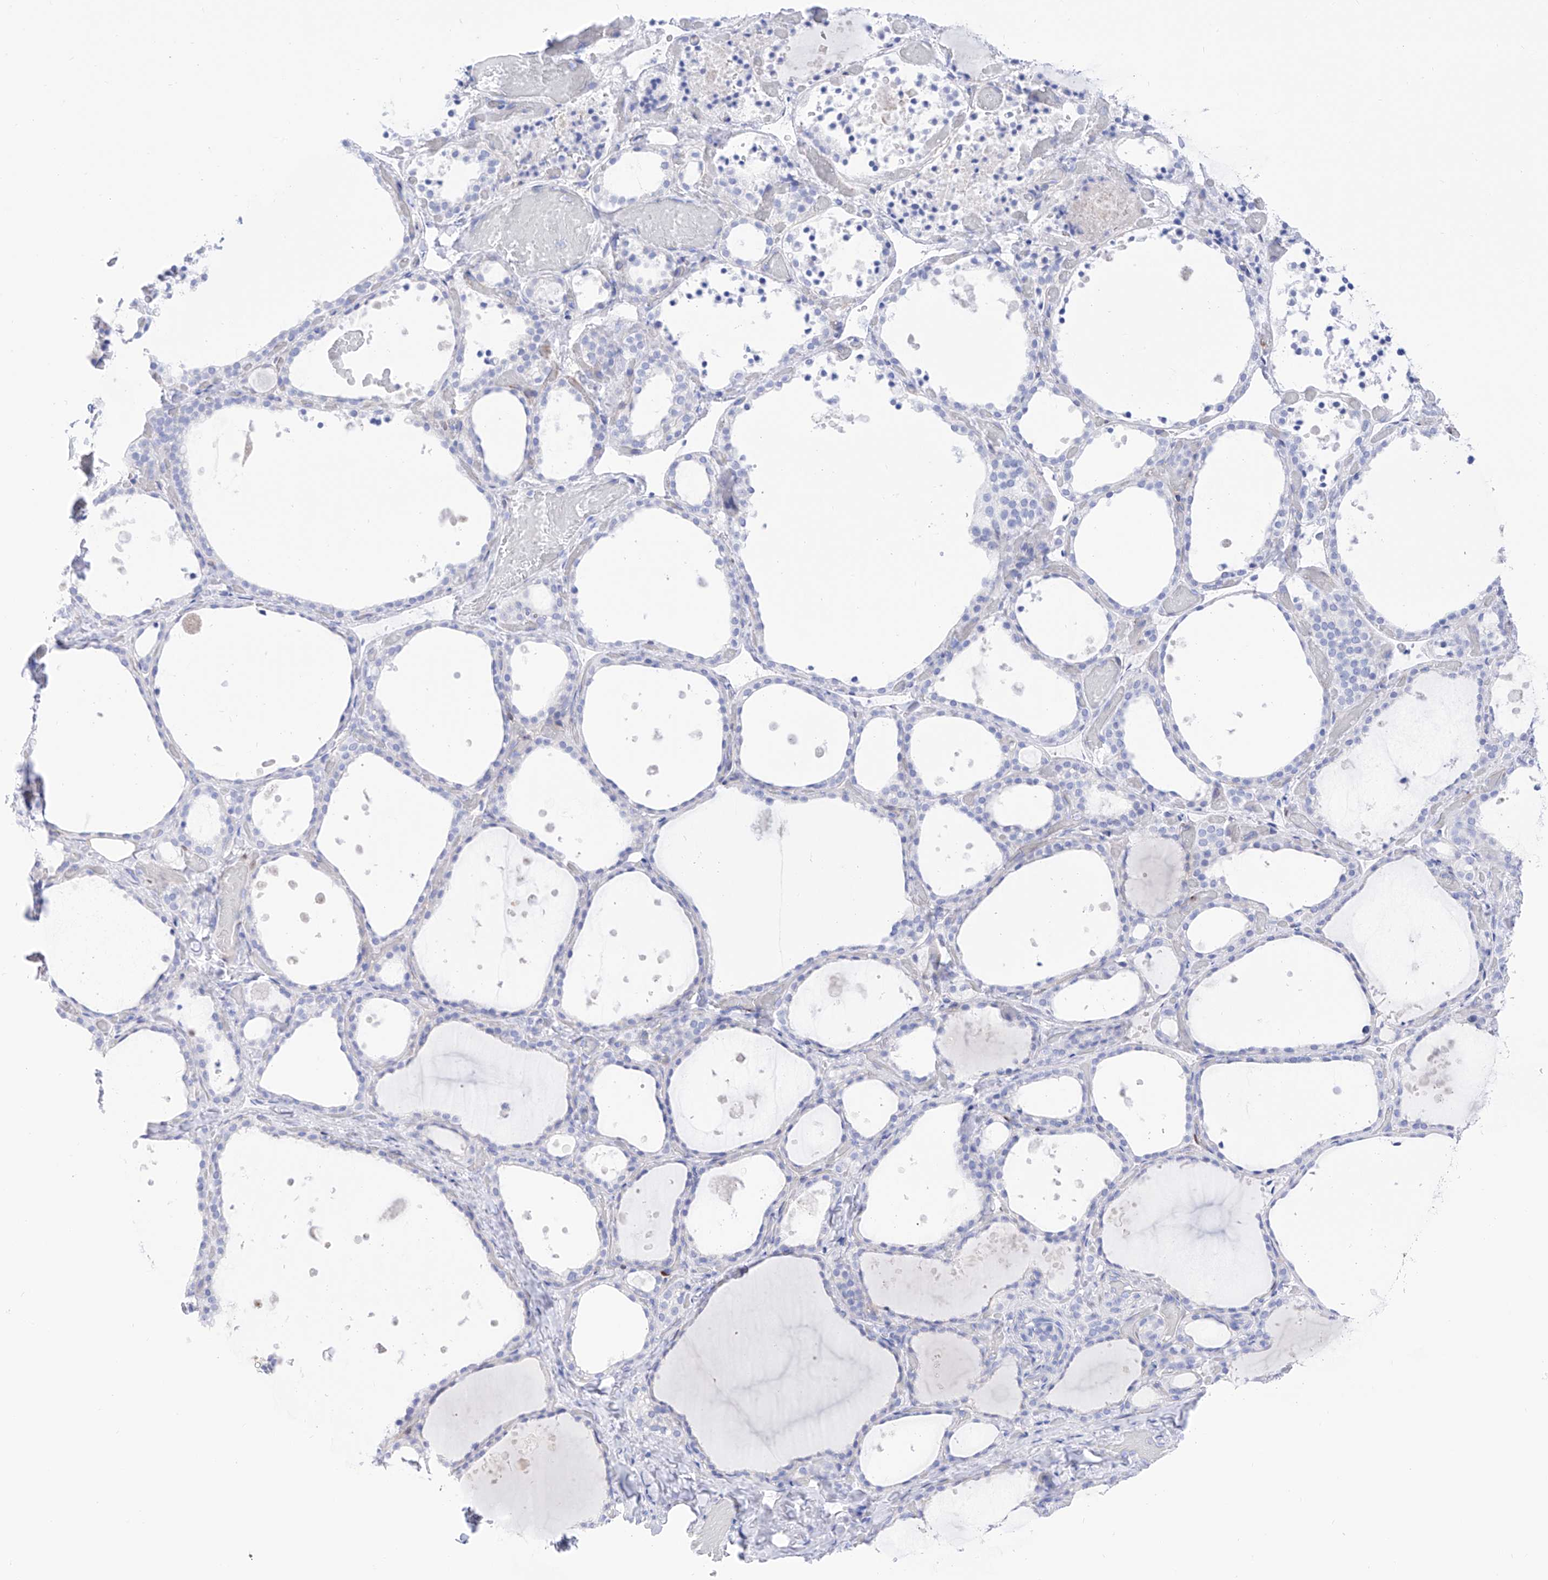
{"staining": {"intensity": "negative", "quantity": "none", "location": "none"}, "tissue": "thyroid gland", "cell_type": "Glandular cells", "image_type": "normal", "snomed": [{"axis": "morphology", "description": "Normal tissue, NOS"}, {"axis": "topography", "description": "Thyroid gland"}], "caption": "IHC image of benign human thyroid gland stained for a protein (brown), which shows no positivity in glandular cells.", "gene": "TRPC7", "patient": {"sex": "female", "age": 44}}